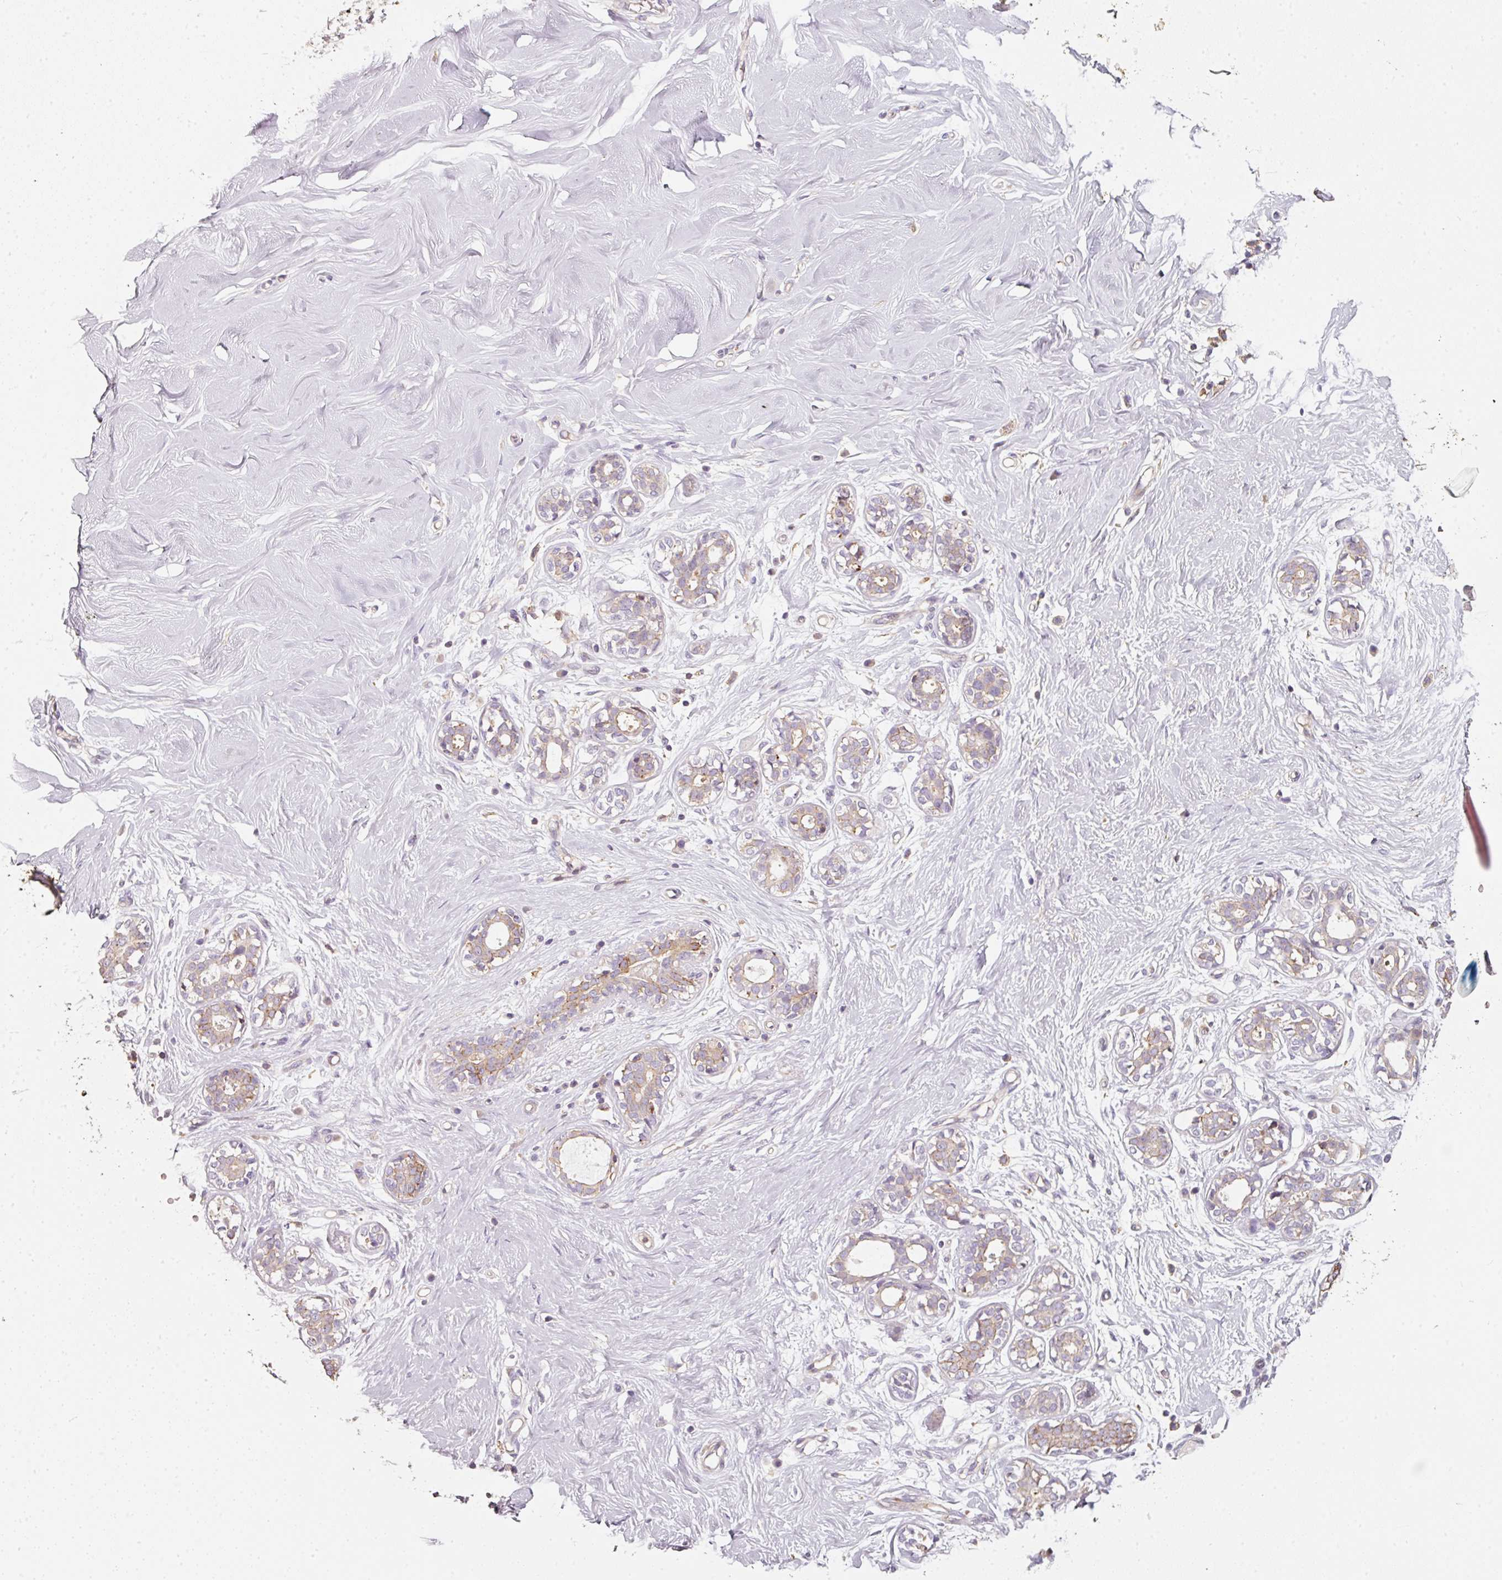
{"staining": {"intensity": "negative", "quantity": "none", "location": "none"}, "tissue": "breast", "cell_type": "Adipocytes", "image_type": "normal", "snomed": [{"axis": "morphology", "description": "Normal tissue, NOS"}, {"axis": "topography", "description": "Breast"}], "caption": "DAB (3,3'-diaminobenzidine) immunohistochemical staining of unremarkable human breast shows no significant expression in adipocytes.", "gene": "IQGAP2", "patient": {"sex": "female", "age": 27}}